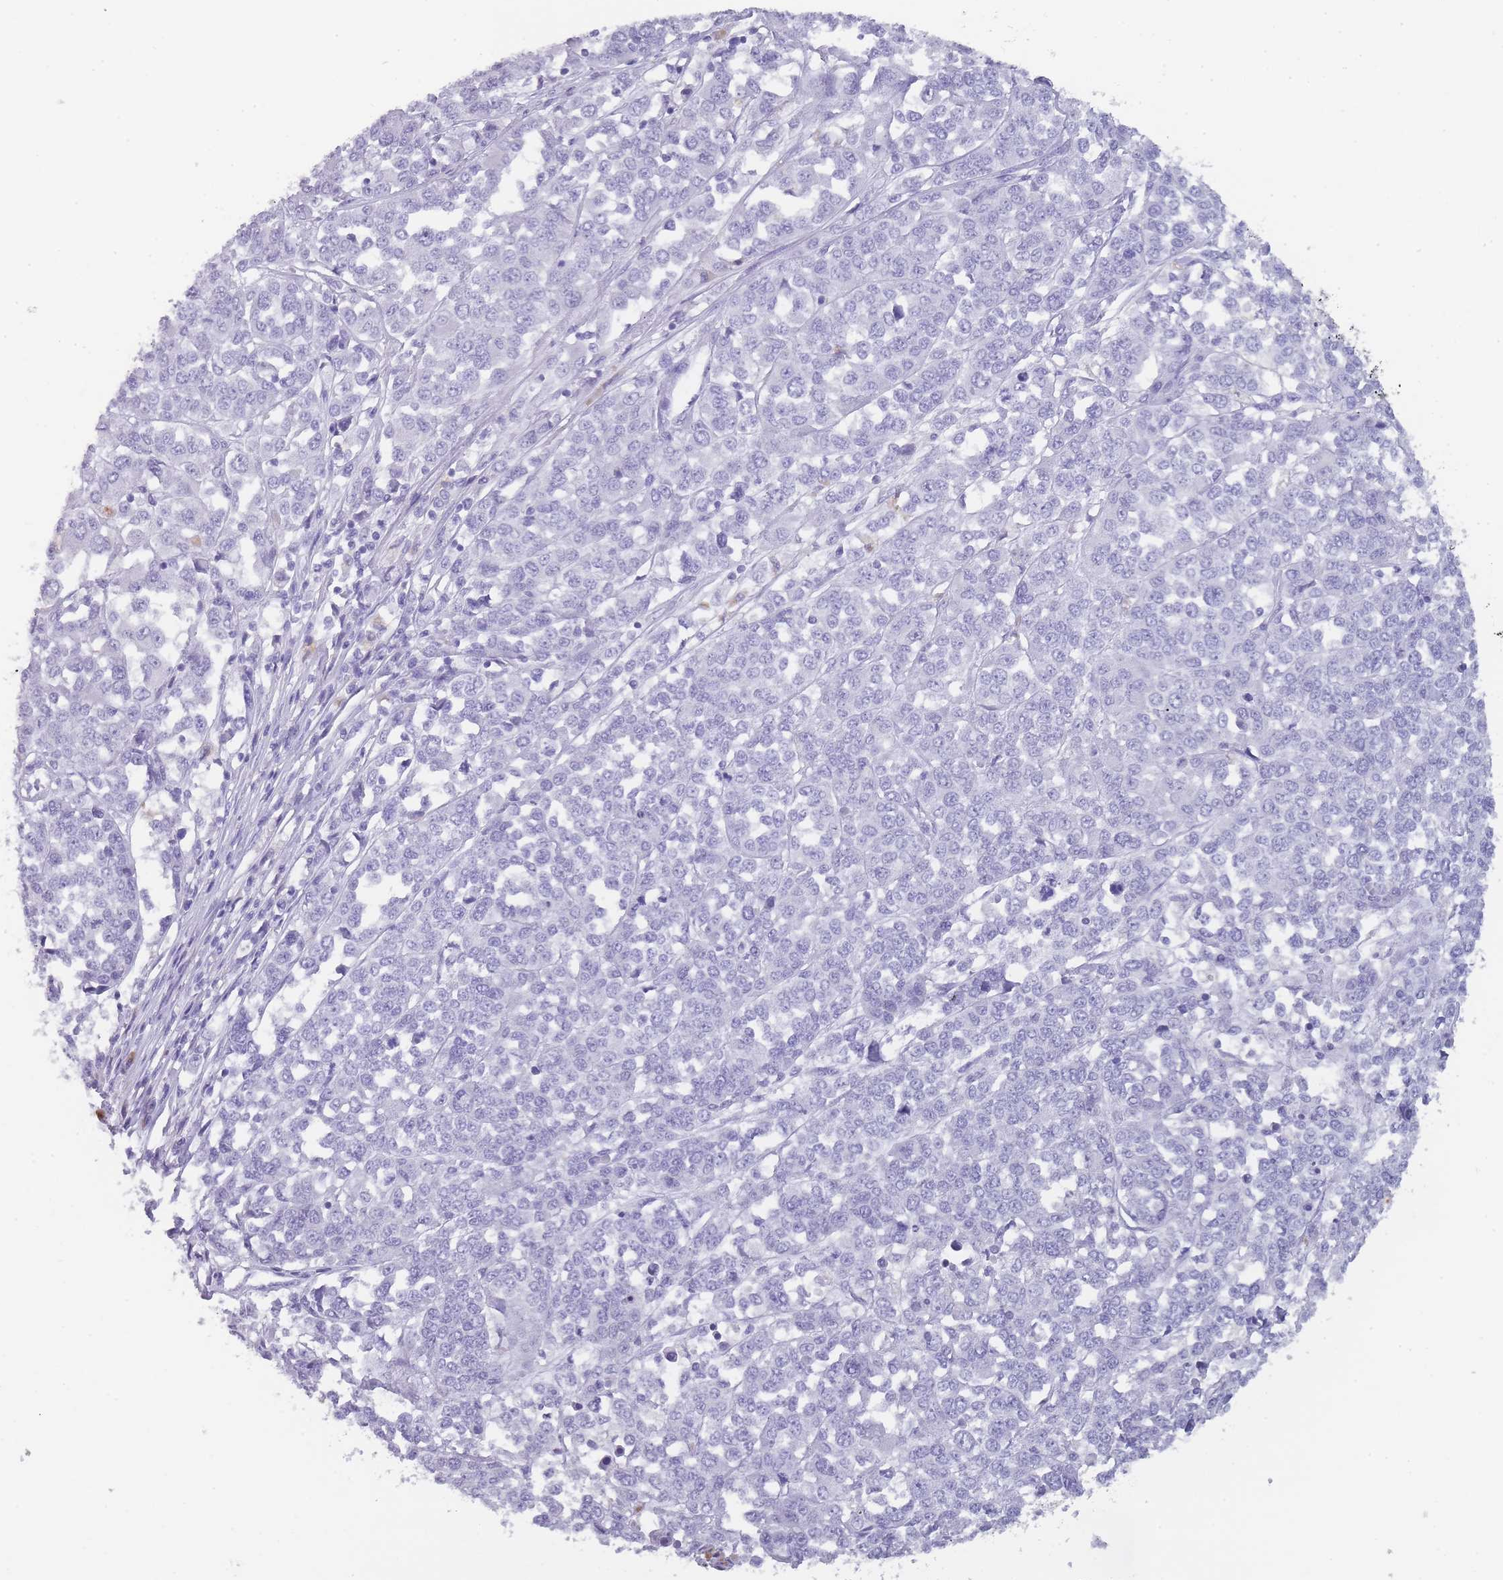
{"staining": {"intensity": "negative", "quantity": "none", "location": "none"}, "tissue": "melanoma", "cell_type": "Tumor cells", "image_type": "cancer", "snomed": [{"axis": "morphology", "description": "Malignant melanoma, Metastatic site"}, {"axis": "topography", "description": "Lymph node"}], "caption": "A photomicrograph of human malignant melanoma (metastatic site) is negative for staining in tumor cells.", "gene": "TCP11", "patient": {"sex": "male", "age": 44}}